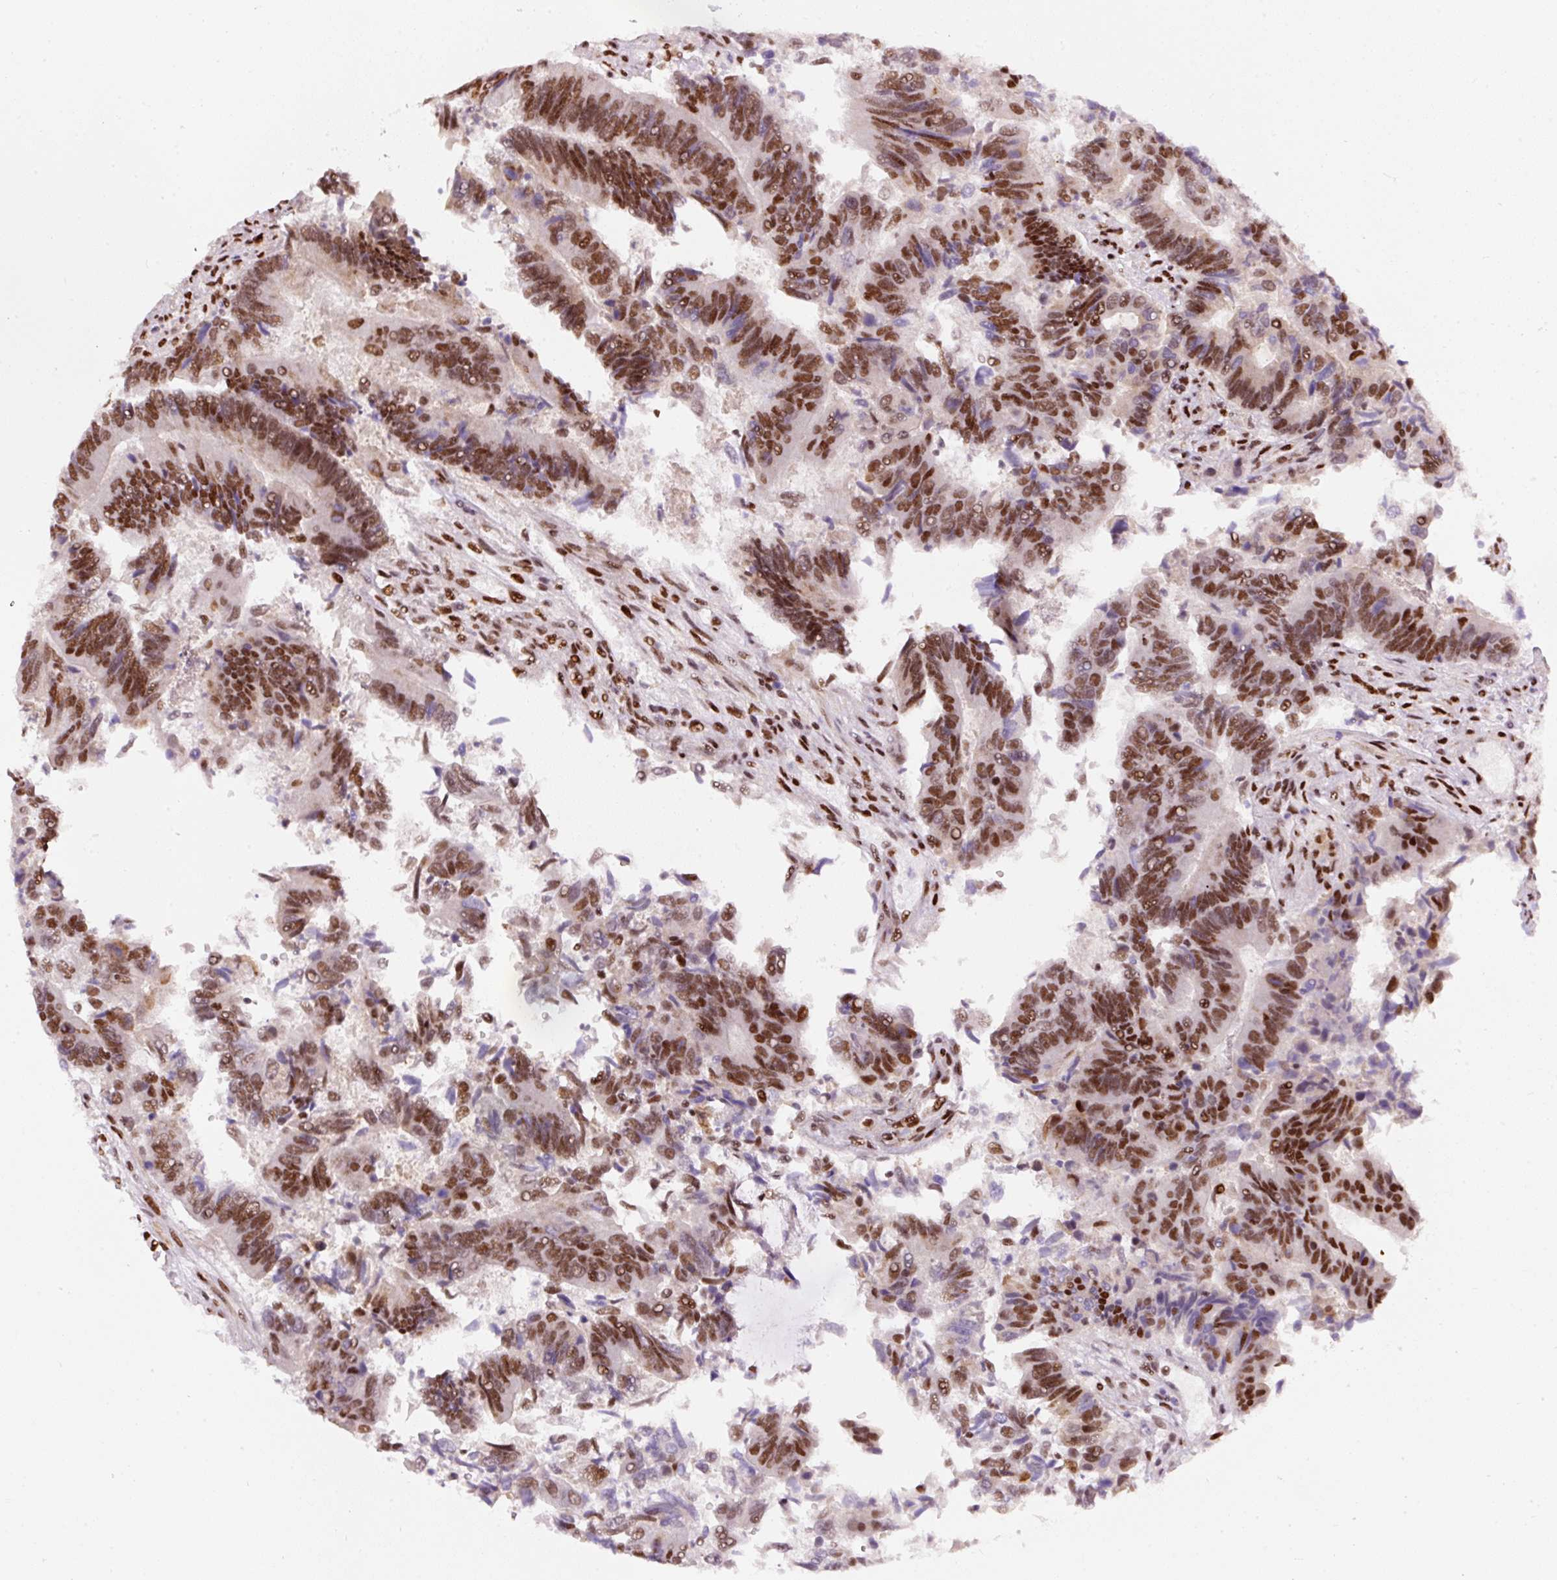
{"staining": {"intensity": "strong", "quantity": ">75%", "location": "nuclear"}, "tissue": "colorectal cancer", "cell_type": "Tumor cells", "image_type": "cancer", "snomed": [{"axis": "morphology", "description": "Adenocarcinoma, NOS"}, {"axis": "topography", "description": "Colon"}], "caption": "Adenocarcinoma (colorectal) was stained to show a protein in brown. There is high levels of strong nuclear expression in about >75% of tumor cells.", "gene": "HNRNPC", "patient": {"sex": "female", "age": 67}}